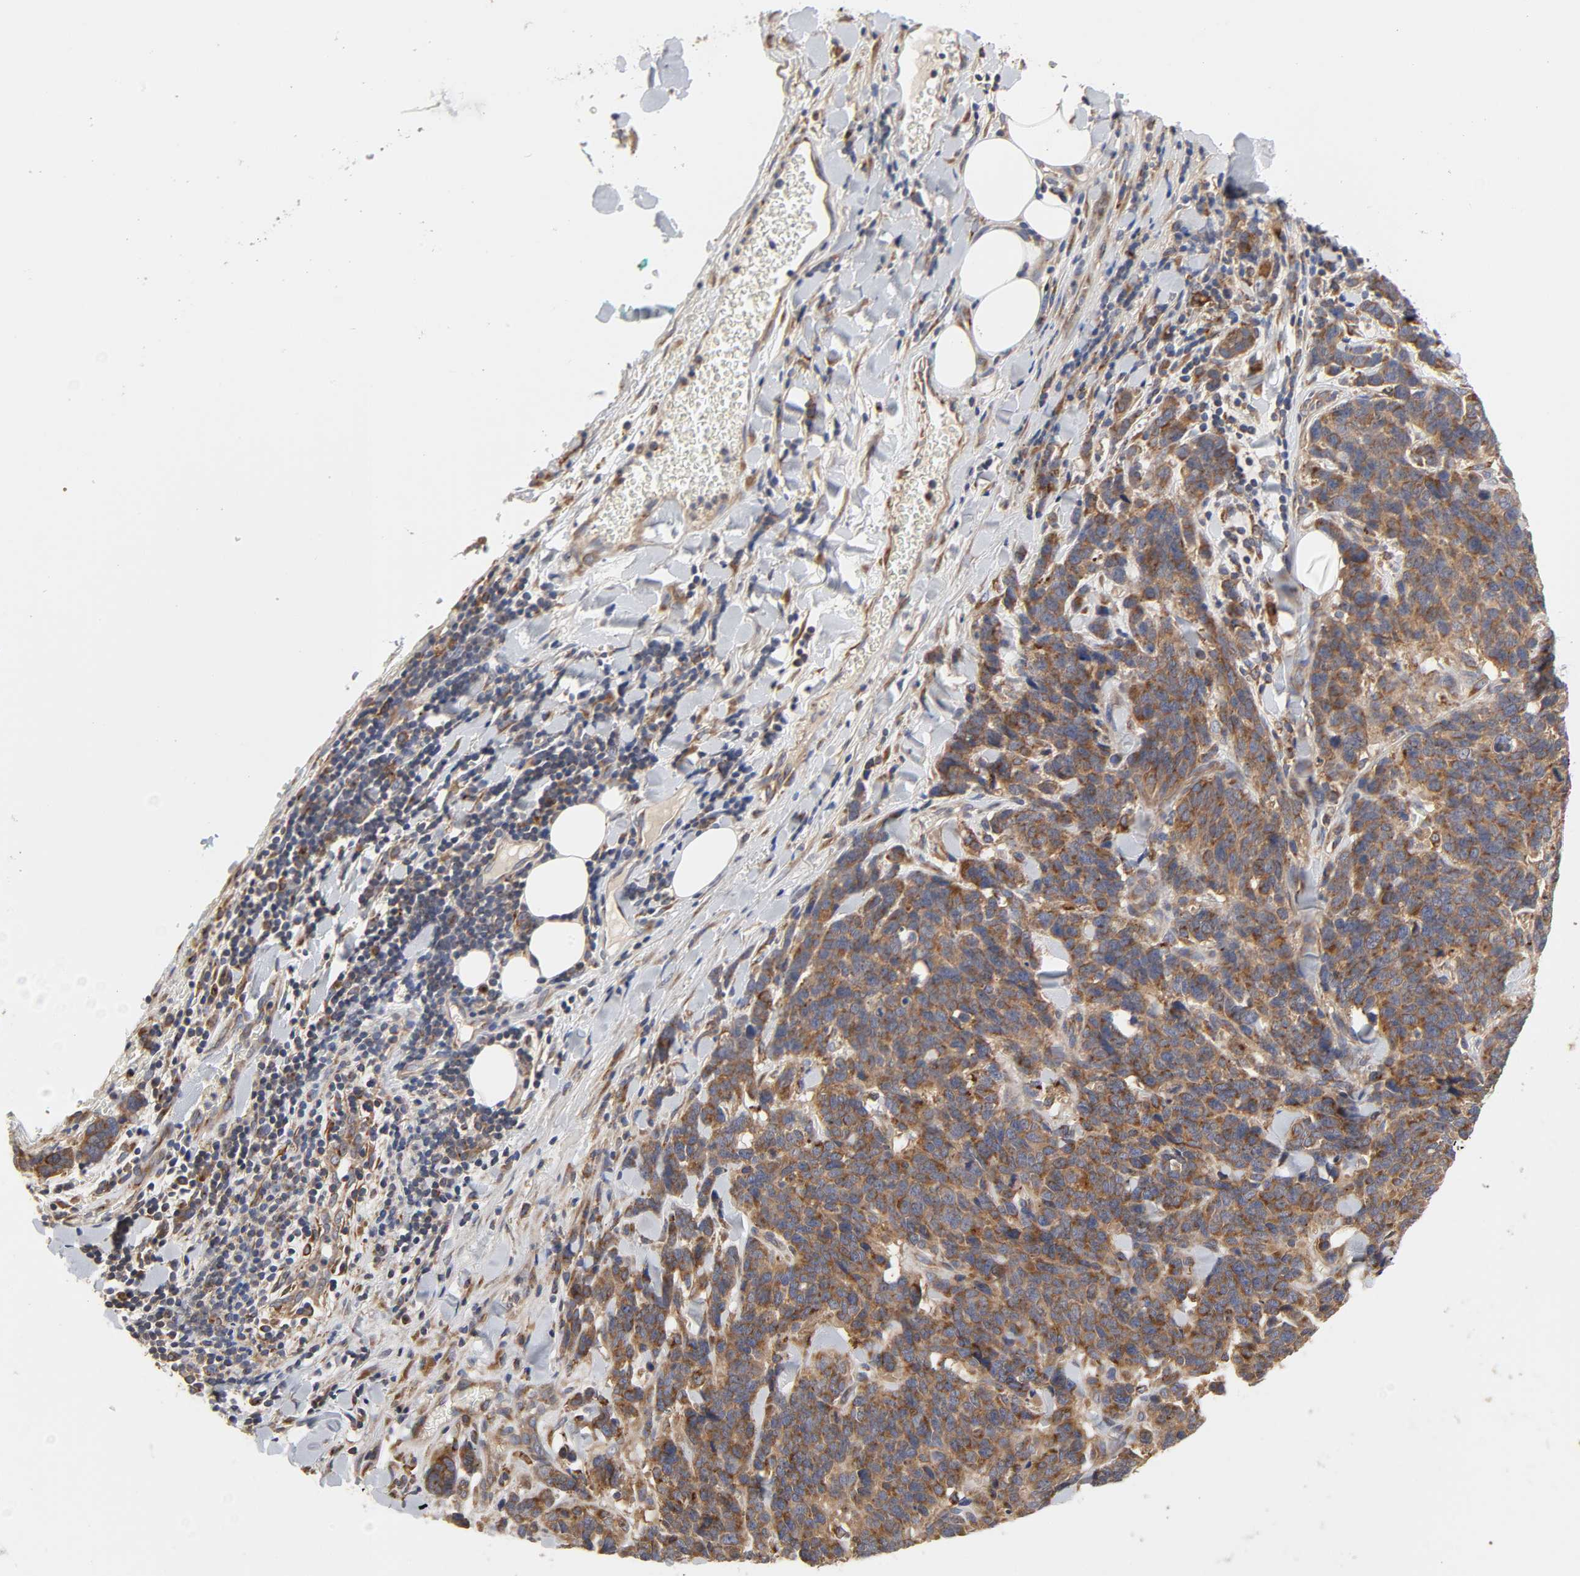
{"staining": {"intensity": "moderate", "quantity": ">75%", "location": "cytoplasmic/membranous"}, "tissue": "lung cancer", "cell_type": "Tumor cells", "image_type": "cancer", "snomed": [{"axis": "morphology", "description": "Neoplasm, malignant, NOS"}, {"axis": "topography", "description": "Lung"}], "caption": "A brown stain highlights moderate cytoplasmic/membranous positivity of a protein in neoplasm (malignant) (lung) tumor cells.", "gene": "GNPTG", "patient": {"sex": "female", "age": 58}}